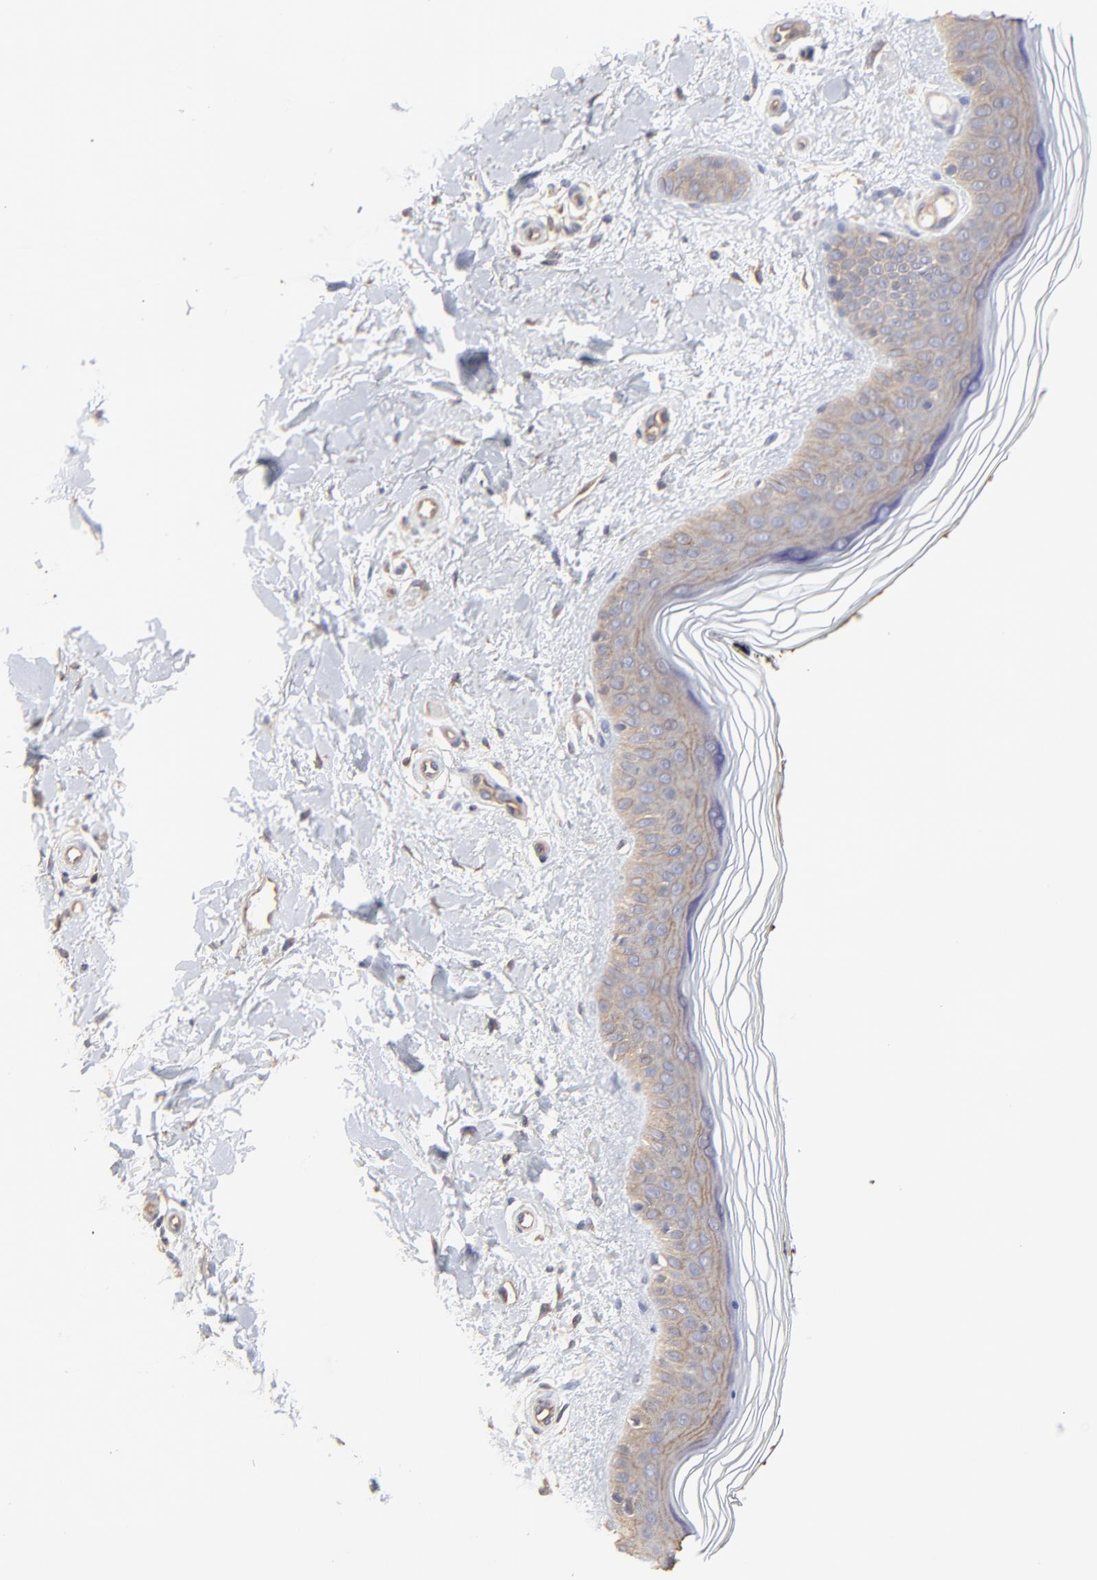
{"staining": {"intensity": "weak", "quantity": ">75%", "location": "cytoplasmic/membranous"}, "tissue": "skin", "cell_type": "Fibroblasts", "image_type": "normal", "snomed": [{"axis": "morphology", "description": "Normal tissue, NOS"}, {"axis": "topography", "description": "Skin"}], "caption": "The immunohistochemical stain labels weak cytoplasmic/membranous positivity in fibroblasts of unremarkable skin.", "gene": "ARMT1", "patient": {"sex": "female", "age": 19}}